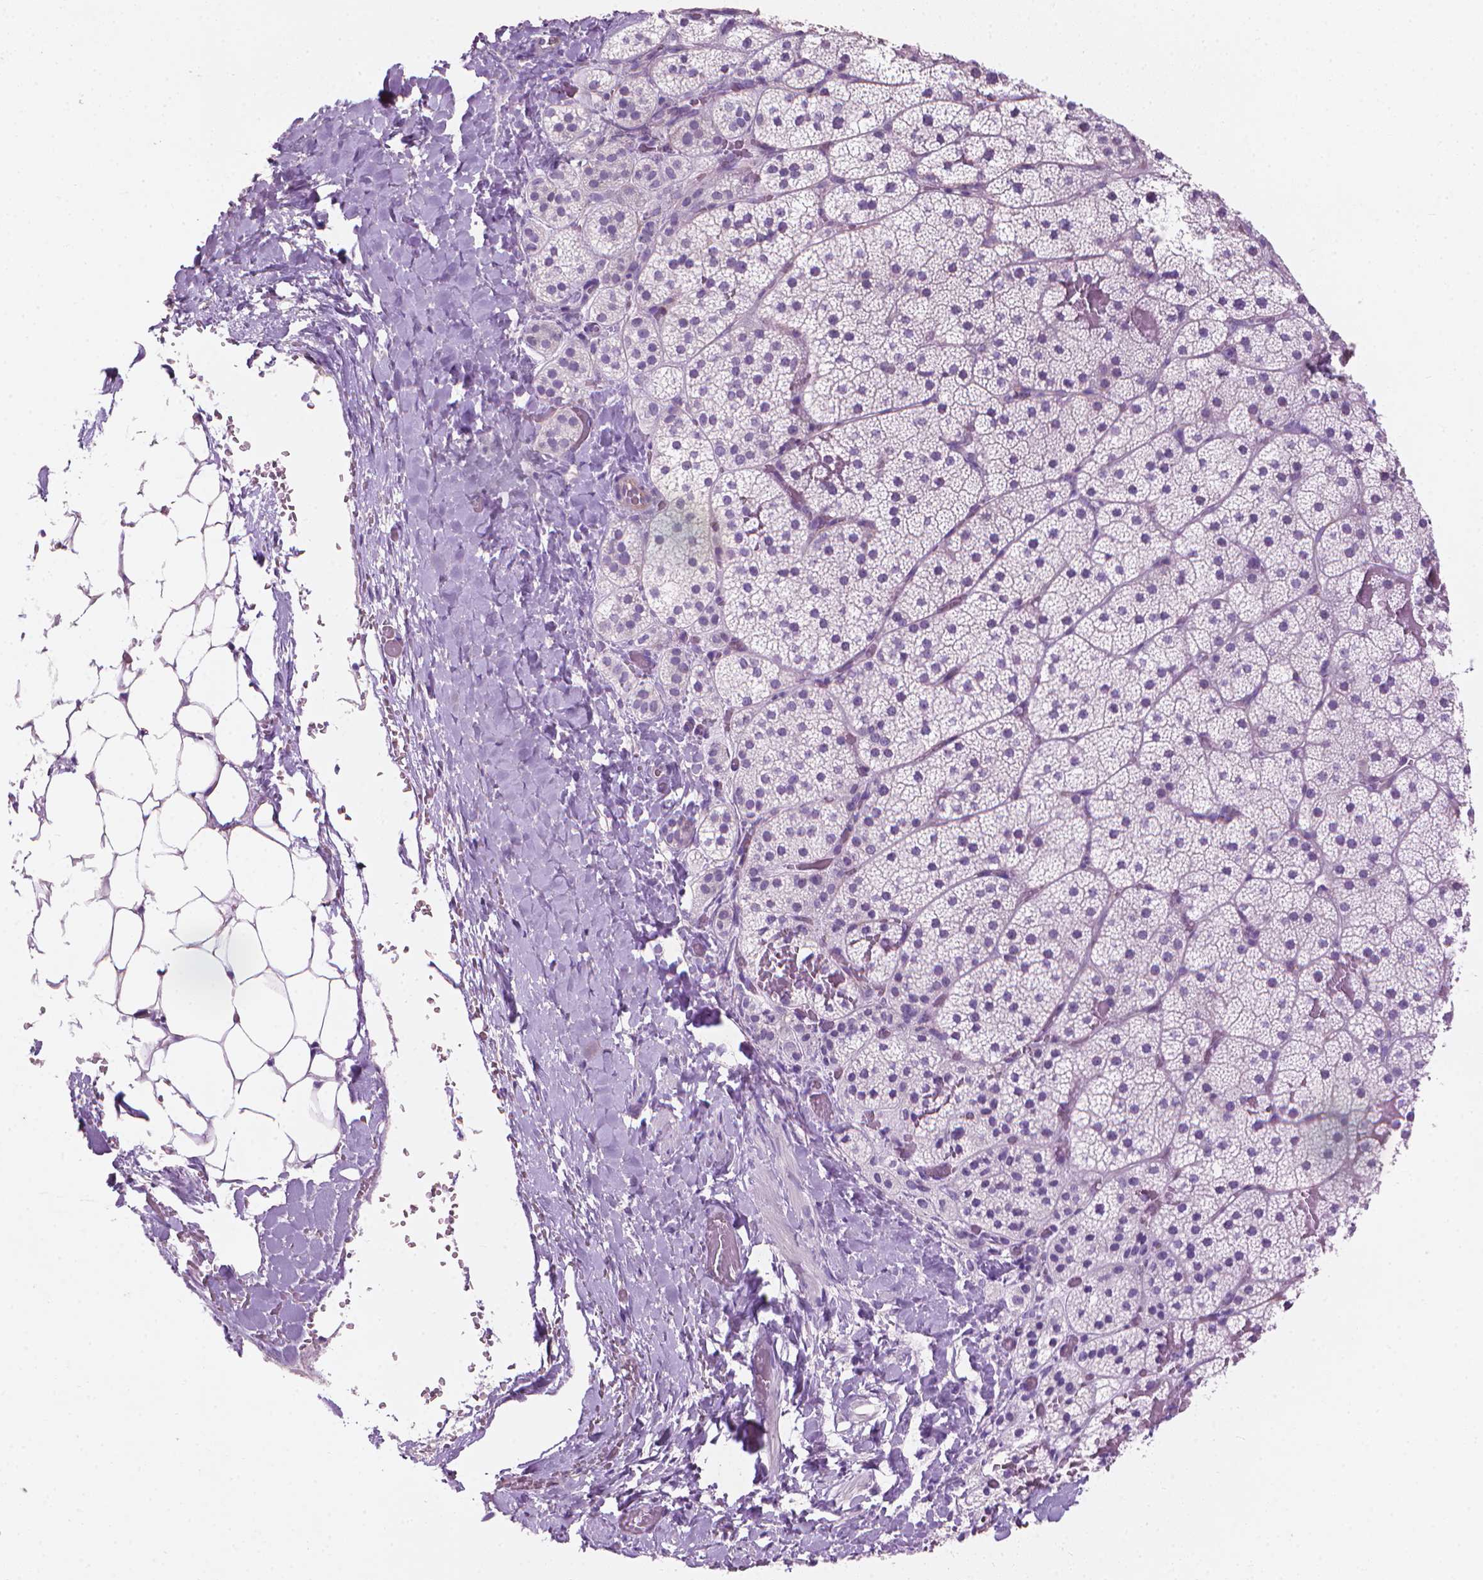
{"staining": {"intensity": "negative", "quantity": "none", "location": "none"}, "tissue": "adrenal gland", "cell_type": "Glandular cells", "image_type": "normal", "snomed": [{"axis": "morphology", "description": "Normal tissue, NOS"}, {"axis": "topography", "description": "Adrenal gland"}], "caption": "The photomicrograph demonstrates no staining of glandular cells in normal adrenal gland.", "gene": "KRT73", "patient": {"sex": "male", "age": 53}}